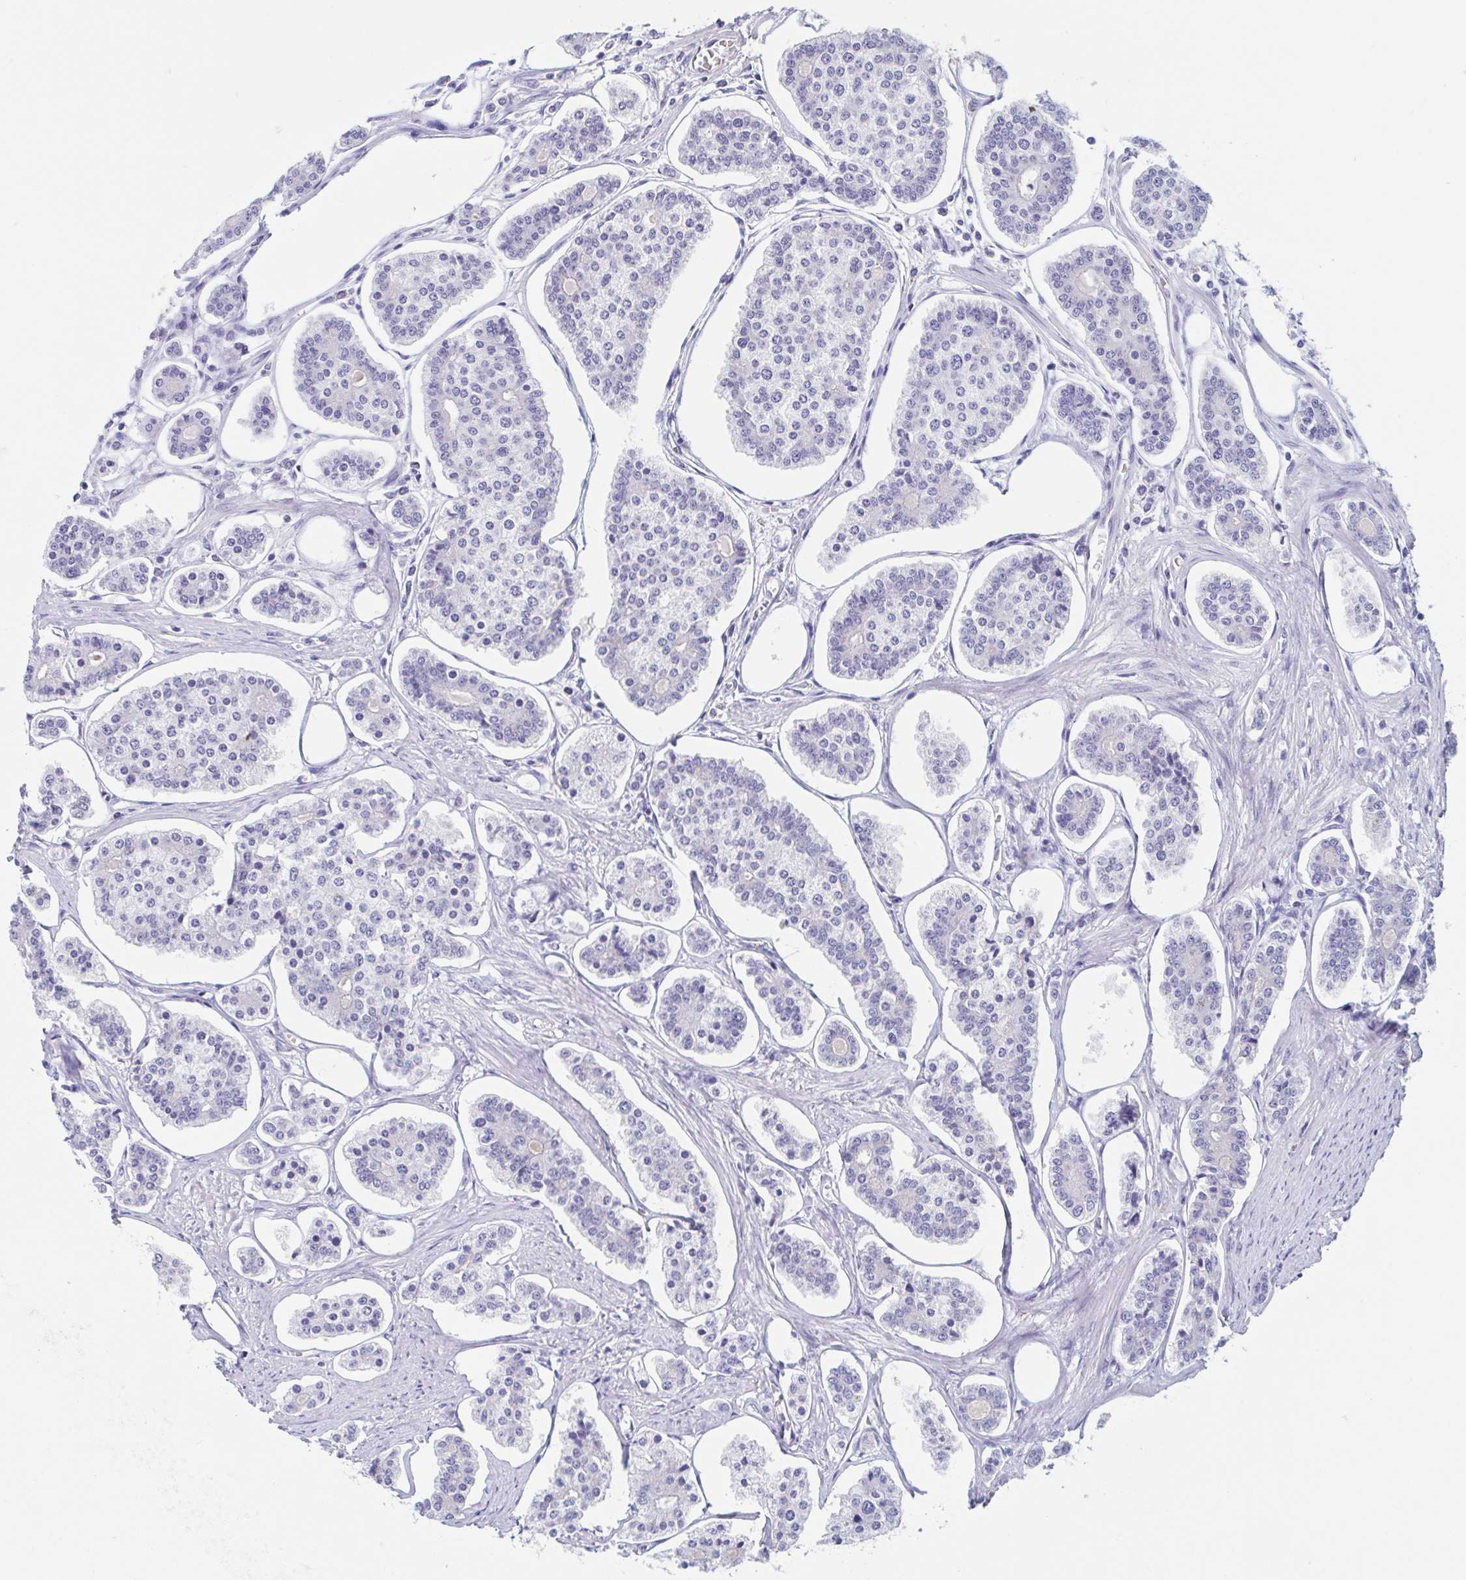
{"staining": {"intensity": "negative", "quantity": "none", "location": "none"}, "tissue": "carcinoid", "cell_type": "Tumor cells", "image_type": "cancer", "snomed": [{"axis": "morphology", "description": "Carcinoid, malignant, NOS"}, {"axis": "topography", "description": "Small intestine"}], "caption": "Tumor cells show no significant protein expression in carcinoid (malignant).", "gene": "TEX12", "patient": {"sex": "female", "age": 65}}